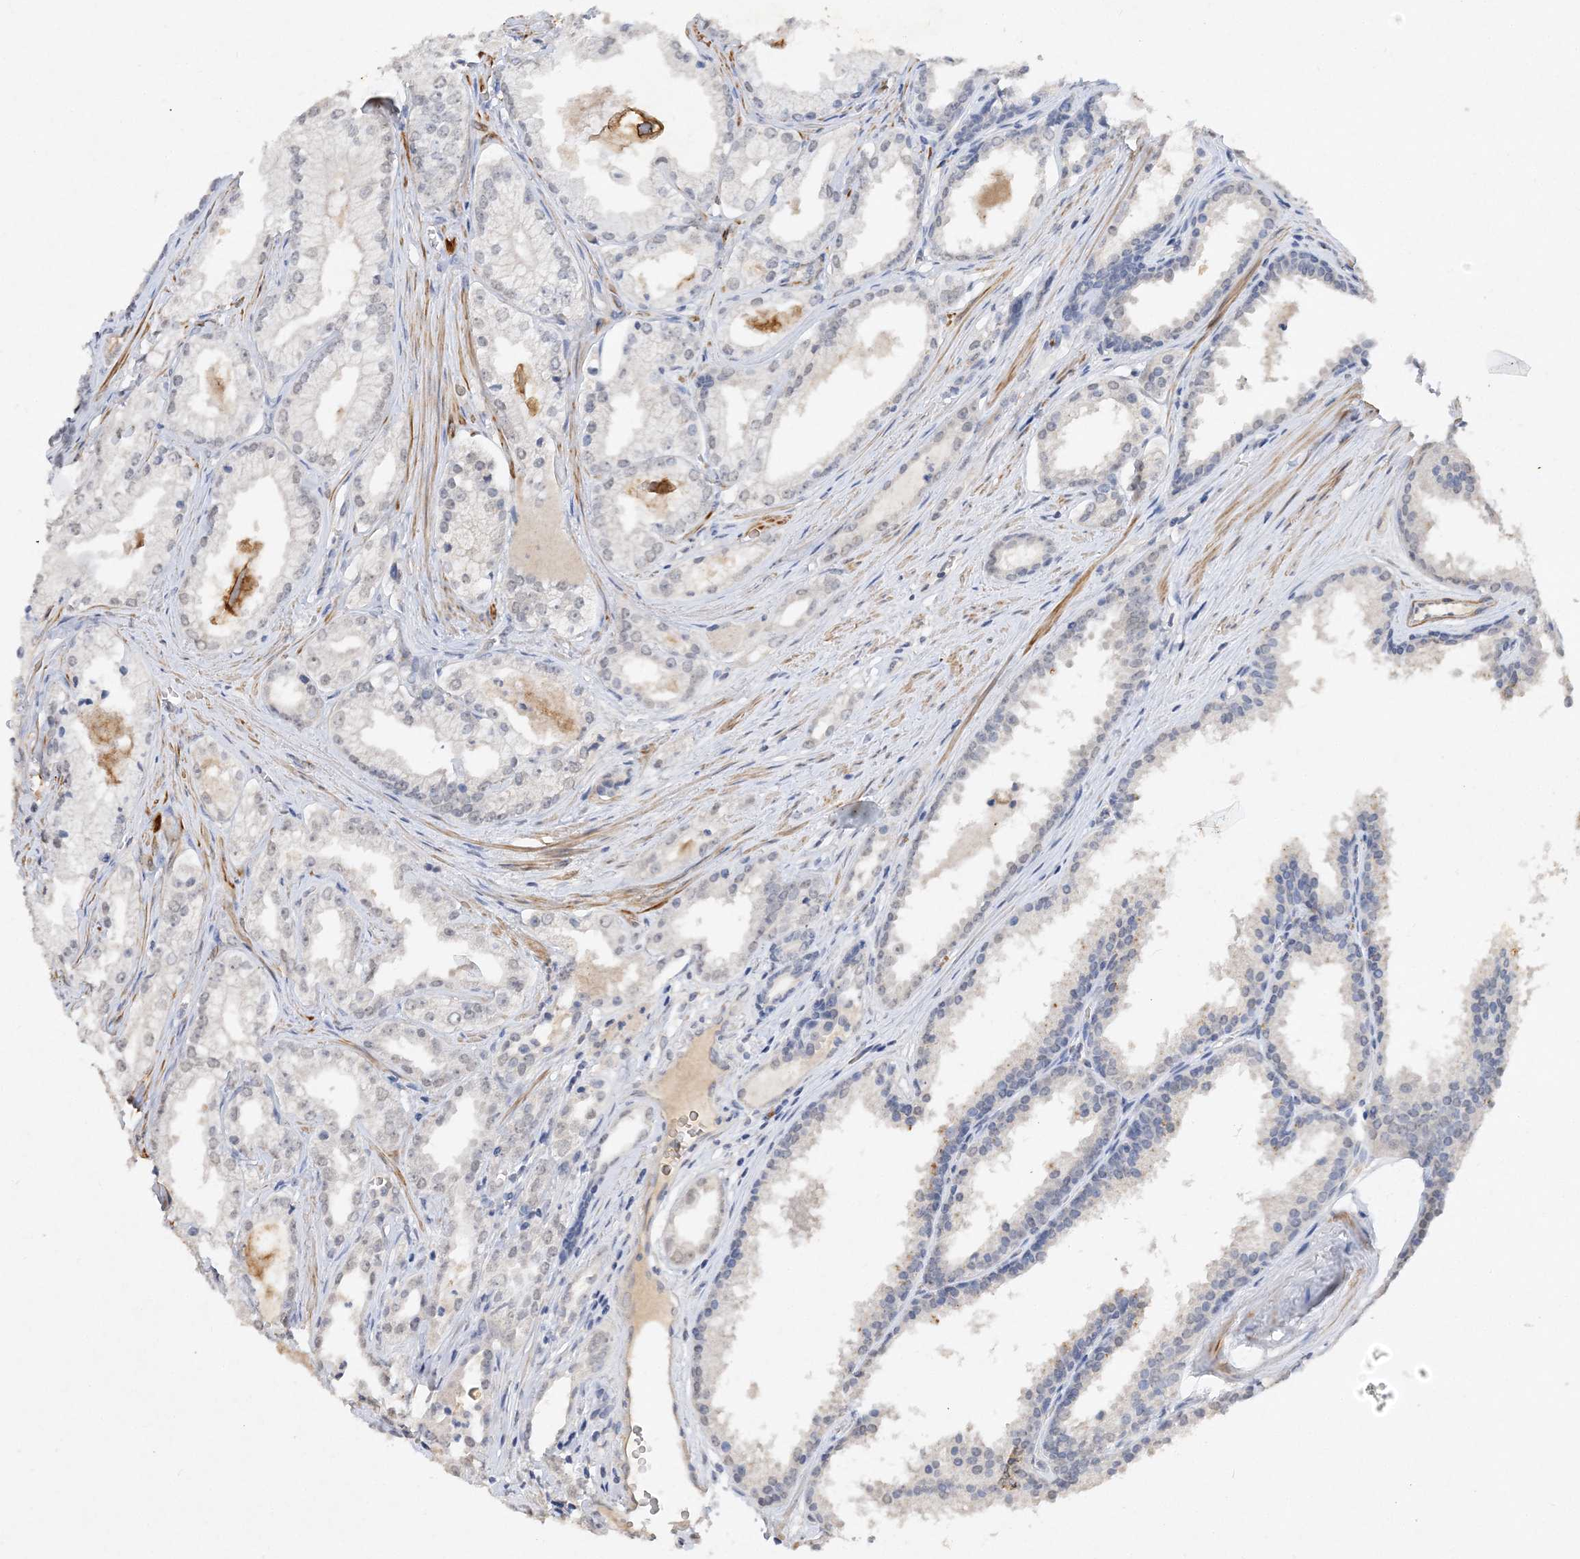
{"staining": {"intensity": "negative", "quantity": "none", "location": "none"}, "tissue": "prostate cancer", "cell_type": "Tumor cells", "image_type": "cancer", "snomed": [{"axis": "morphology", "description": "Adenocarcinoma, High grade"}, {"axis": "topography", "description": "Prostate"}], "caption": "Immunohistochemistry (IHC) of prostate cancer displays no expression in tumor cells.", "gene": "C11orf58", "patient": {"sex": "male", "age": 68}}